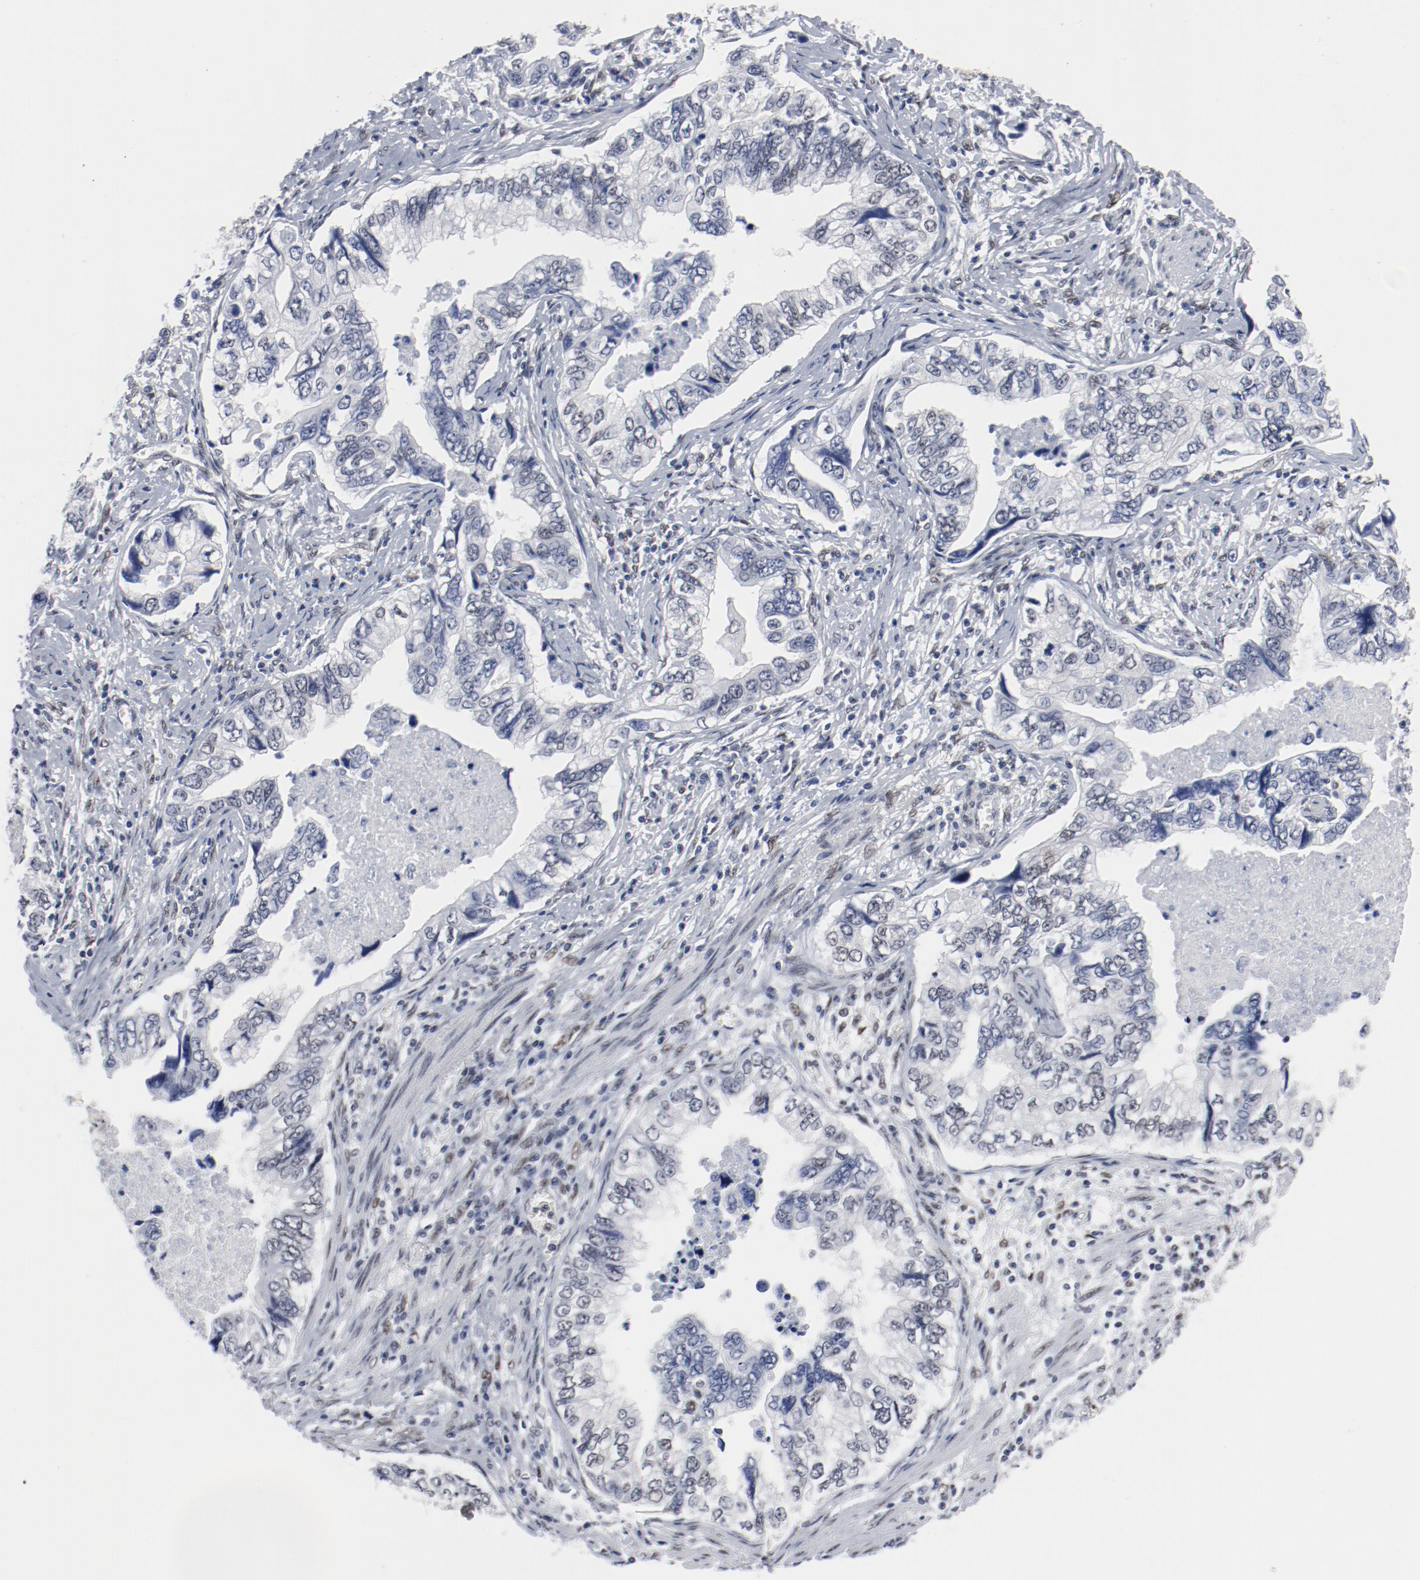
{"staining": {"intensity": "negative", "quantity": "none", "location": "none"}, "tissue": "stomach cancer", "cell_type": "Tumor cells", "image_type": "cancer", "snomed": [{"axis": "morphology", "description": "Adenocarcinoma, NOS"}, {"axis": "topography", "description": "Pancreas"}, {"axis": "topography", "description": "Stomach, upper"}], "caption": "A high-resolution photomicrograph shows immunohistochemistry (IHC) staining of stomach adenocarcinoma, which demonstrates no significant positivity in tumor cells.", "gene": "ARNT", "patient": {"sex": "male", "age": 77}}